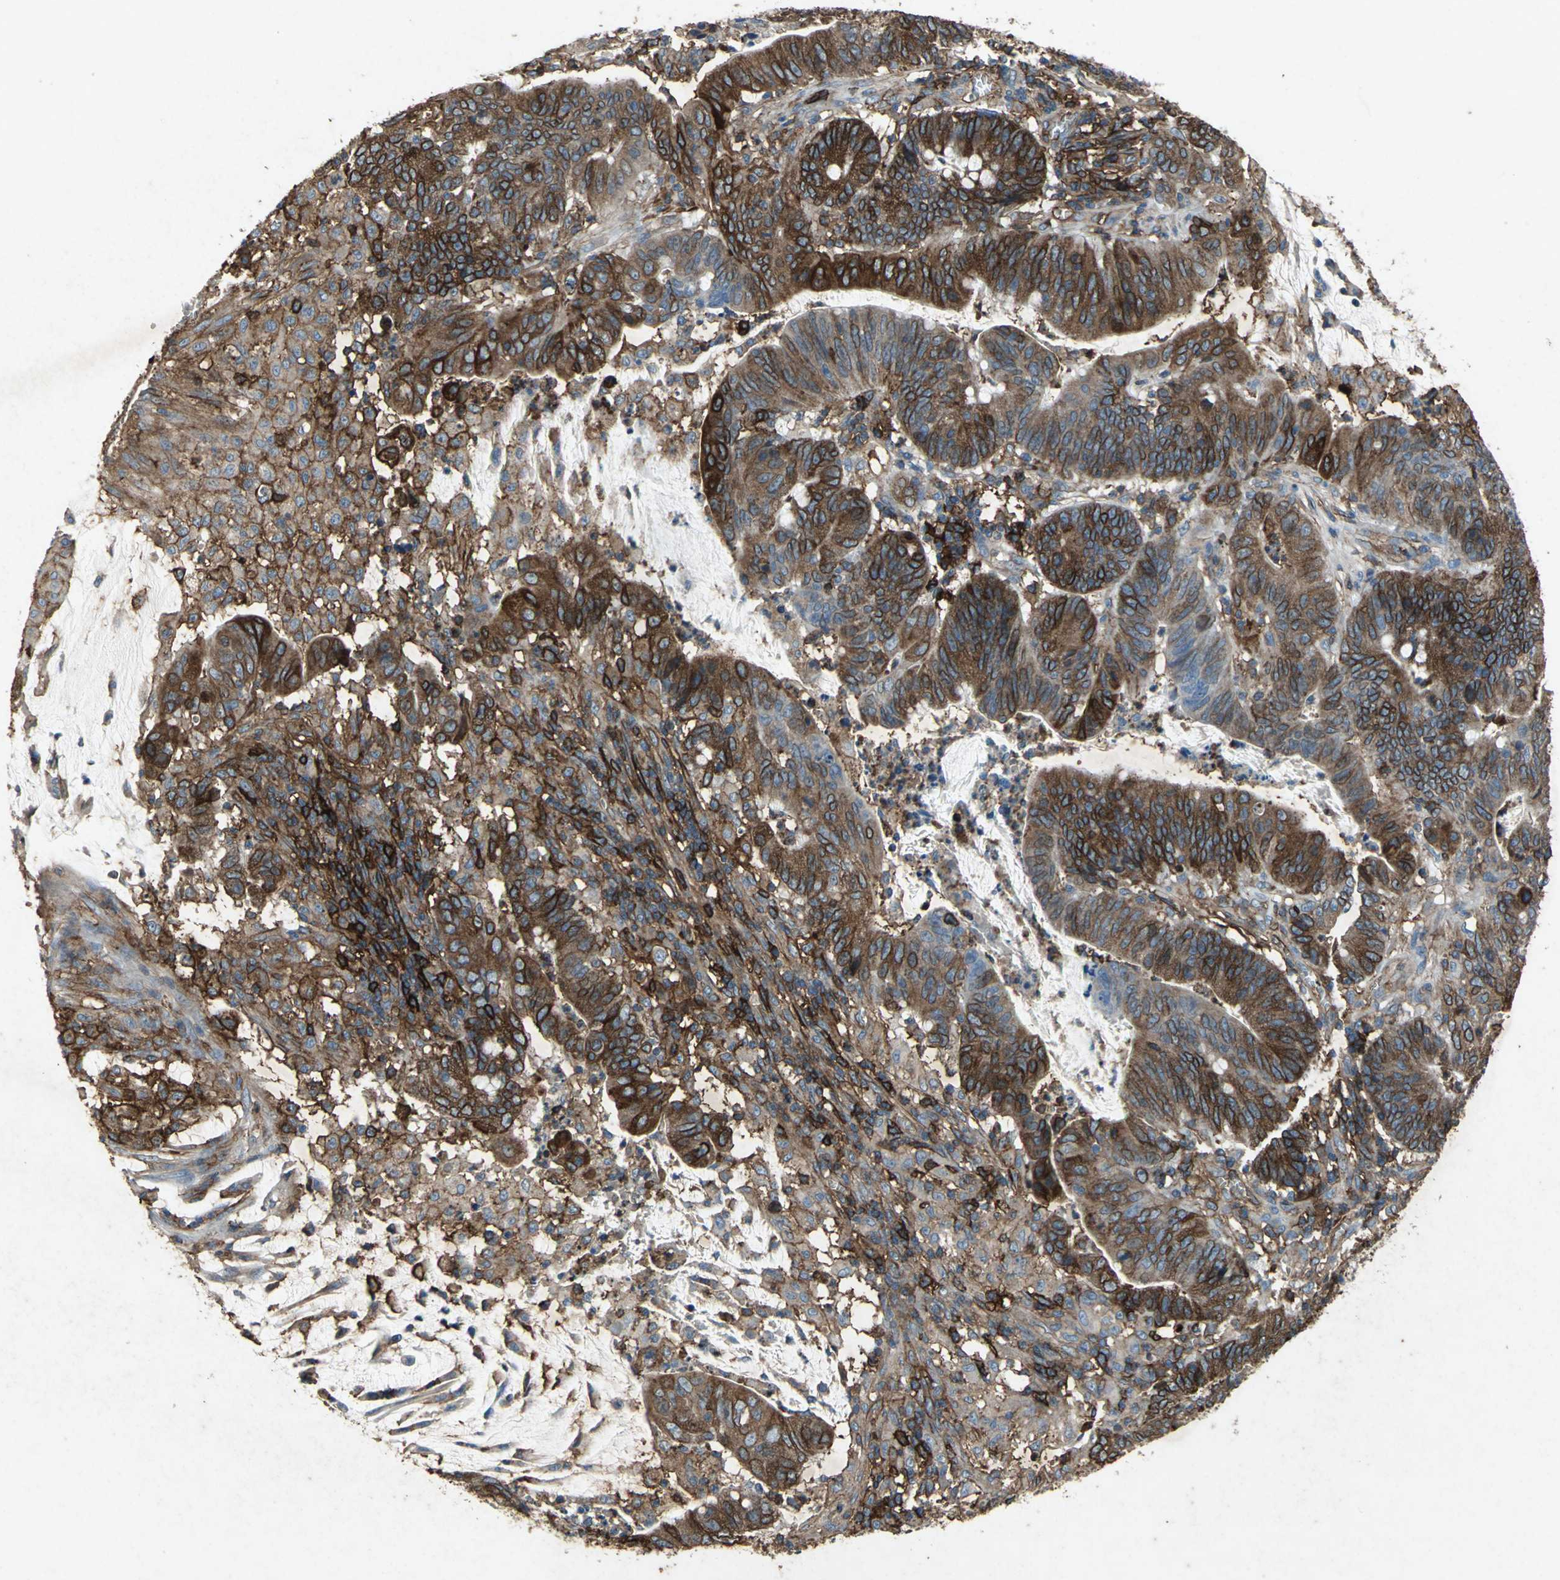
{"staining": {"intensity": "strong", "quantity": ">75%", "location": "cytoplasmic/membranous"}, "tissue": "colorectal cancer", "cell_type": "Tumor cells", "image_type": "cancer", "snomed": [{"axis": "morphology", "description": "Adenocarcinoma, NOS"}, {"axis": "topography", "description": "Colon"}], "caption": "Immunohistochemical staining of colorectal cancer (adenocarcinoma) demonstrates strong cytoplasmic/membranous protein staining in about >75% of tumor cells.", "gene": "CCR6", "patient": {"sex": "male", "age": 45}}